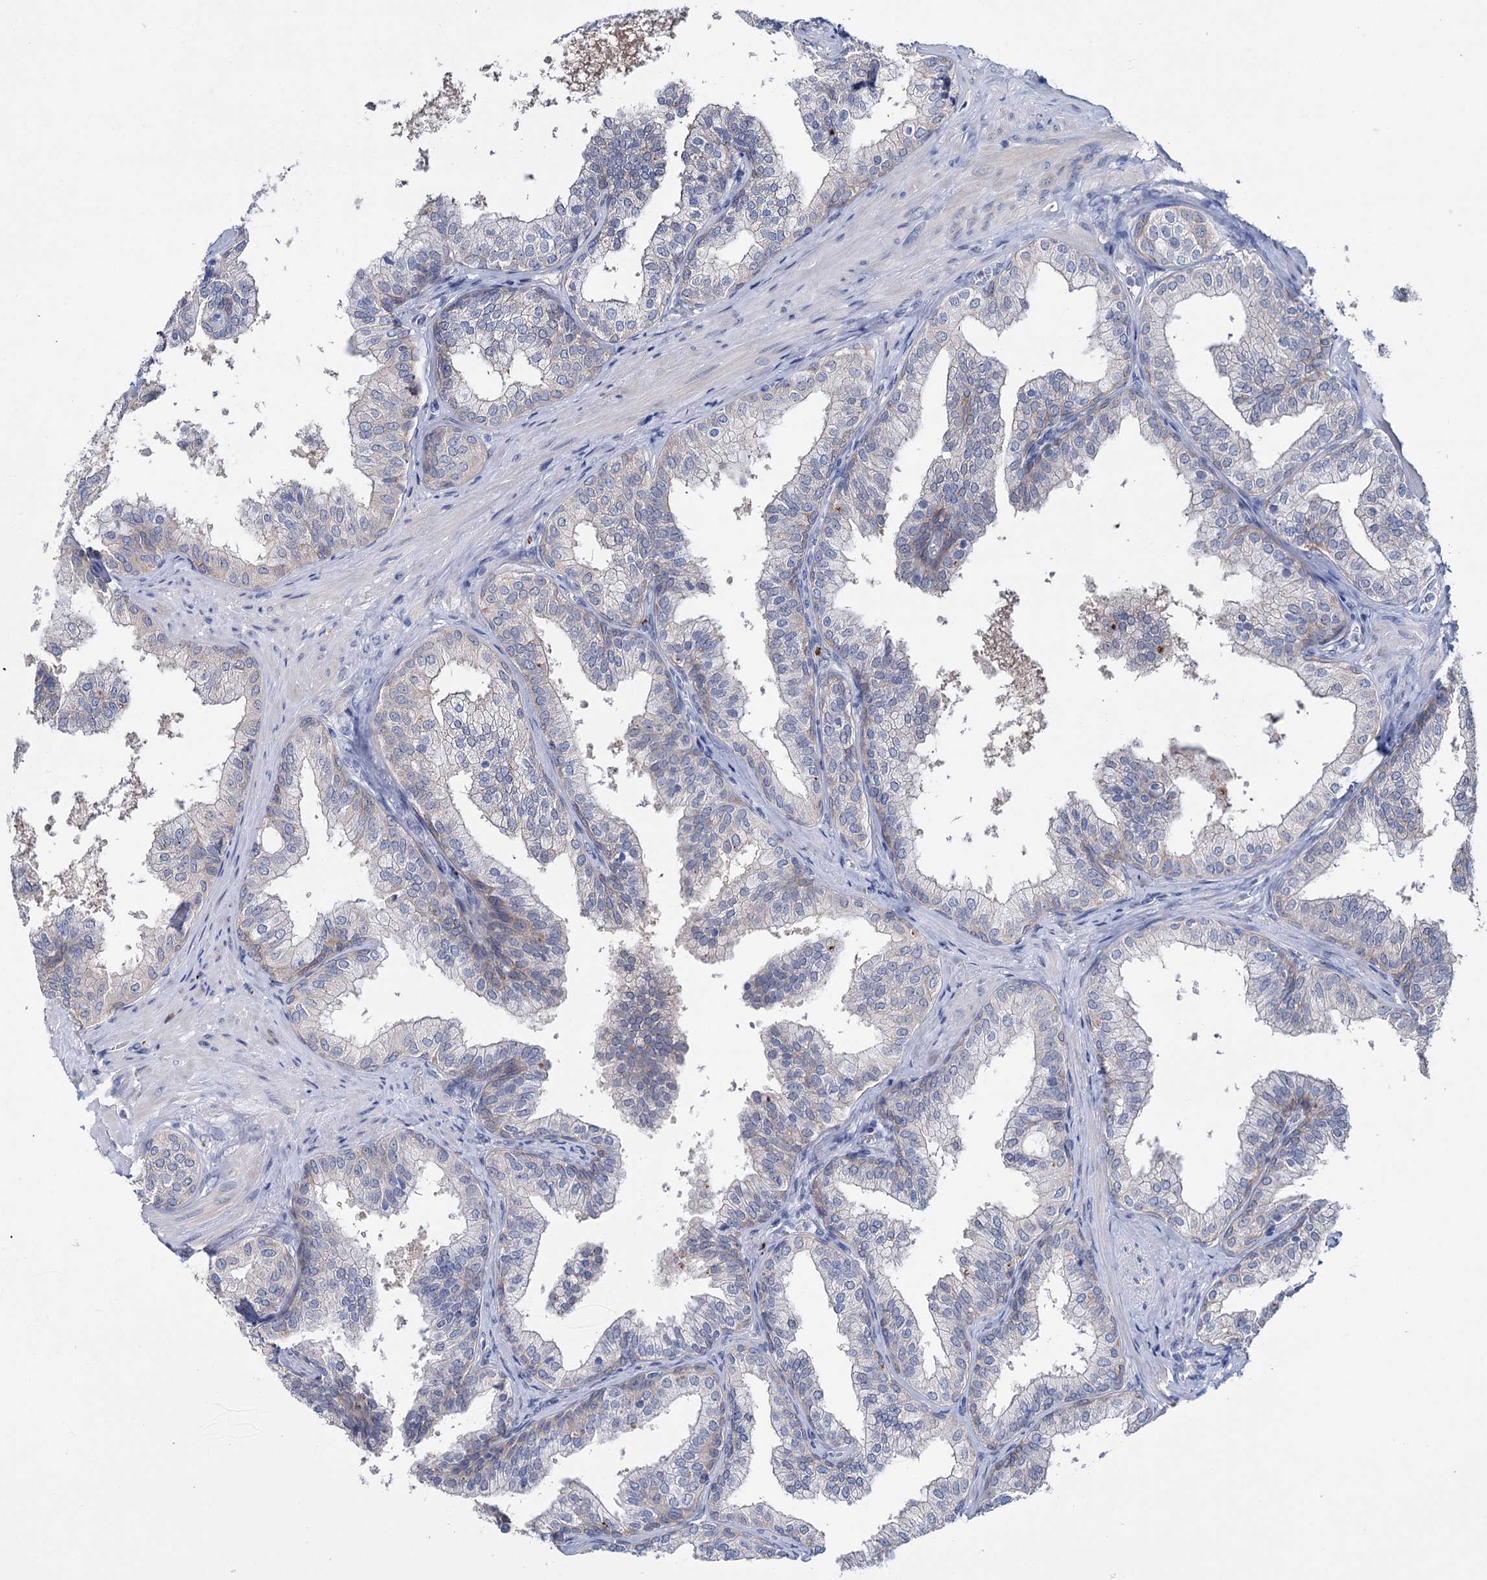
{"staining": {"intensity": "weak", "quantity": "<25%", "location": "cytoplasmic/membranous"}, "tissue": "prostate", "cell_type": "Glandular cells", "image_type": "normal", "snomed": [{"axis": "morphology", "description": "Normal tissue, NOS"}, {"axis": "topography", "description": "Prostate"}], "caption": "High magnification brightfield microscopy of unremarkable prostate stained with DAB (brown) and counterstained with hematoxylin (blue): glandular cells show no significant expression. (DAB (3,3'-diaminobenzidine) immunohistochemistry (IHC), high magnification).", "gene": "LYZL4", "patient": {"sex": "male", "age": 60}}